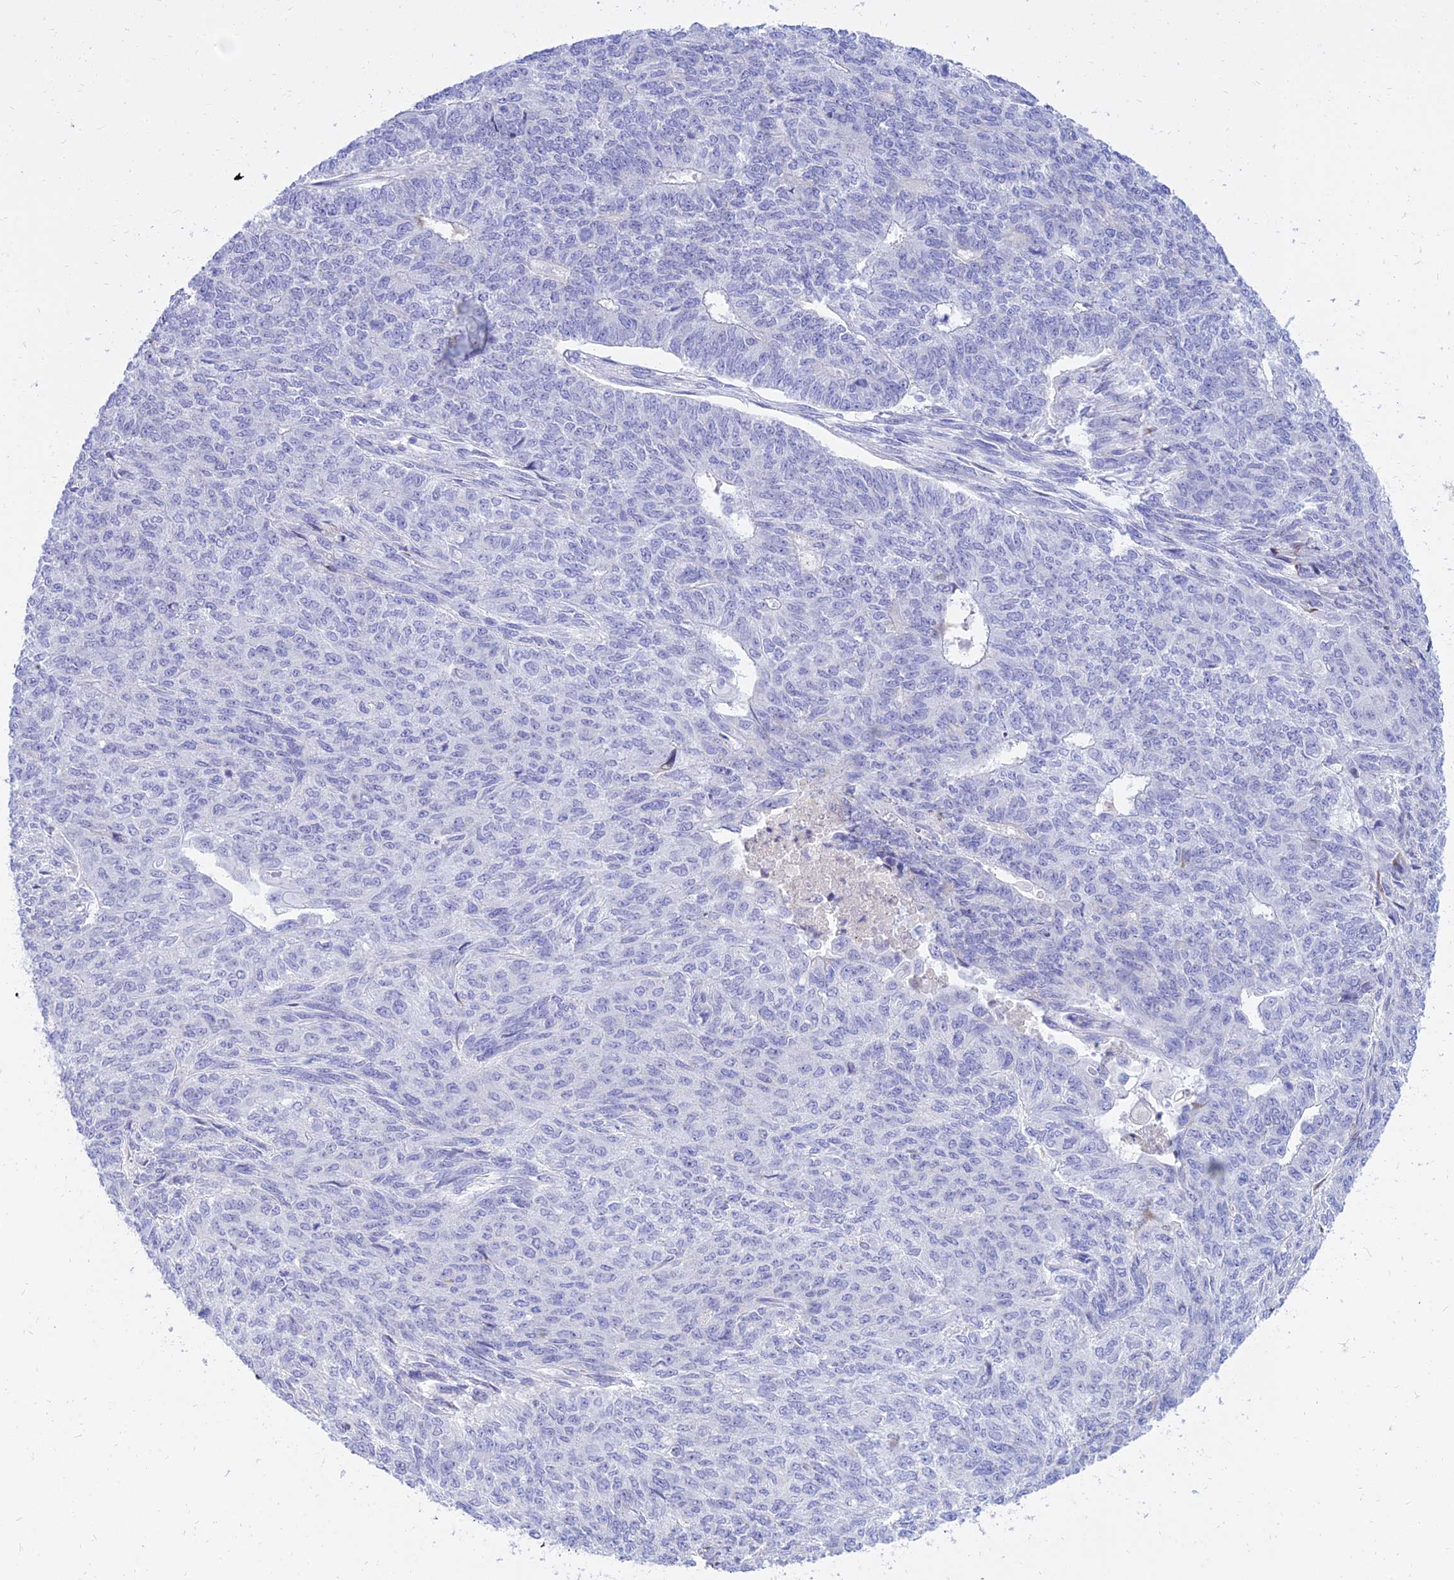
{"staining": {"intensity": "negative", "quantity": "none", "location": "none"}, "tissue": "endometrial cancer", "cell_type": "Tumor cells", "image_type": "cancer", "snomed": [{"axis": "morphology", "description": "Adenocarcinoma, NOS"}, {"axis": "topography", "description": "Endometrium"}], "caption": "Tumor cells show no significant protein expression in endometrial cancer.", "gene": "PKN3", "patient": {"sex": "female", "age": 32}}